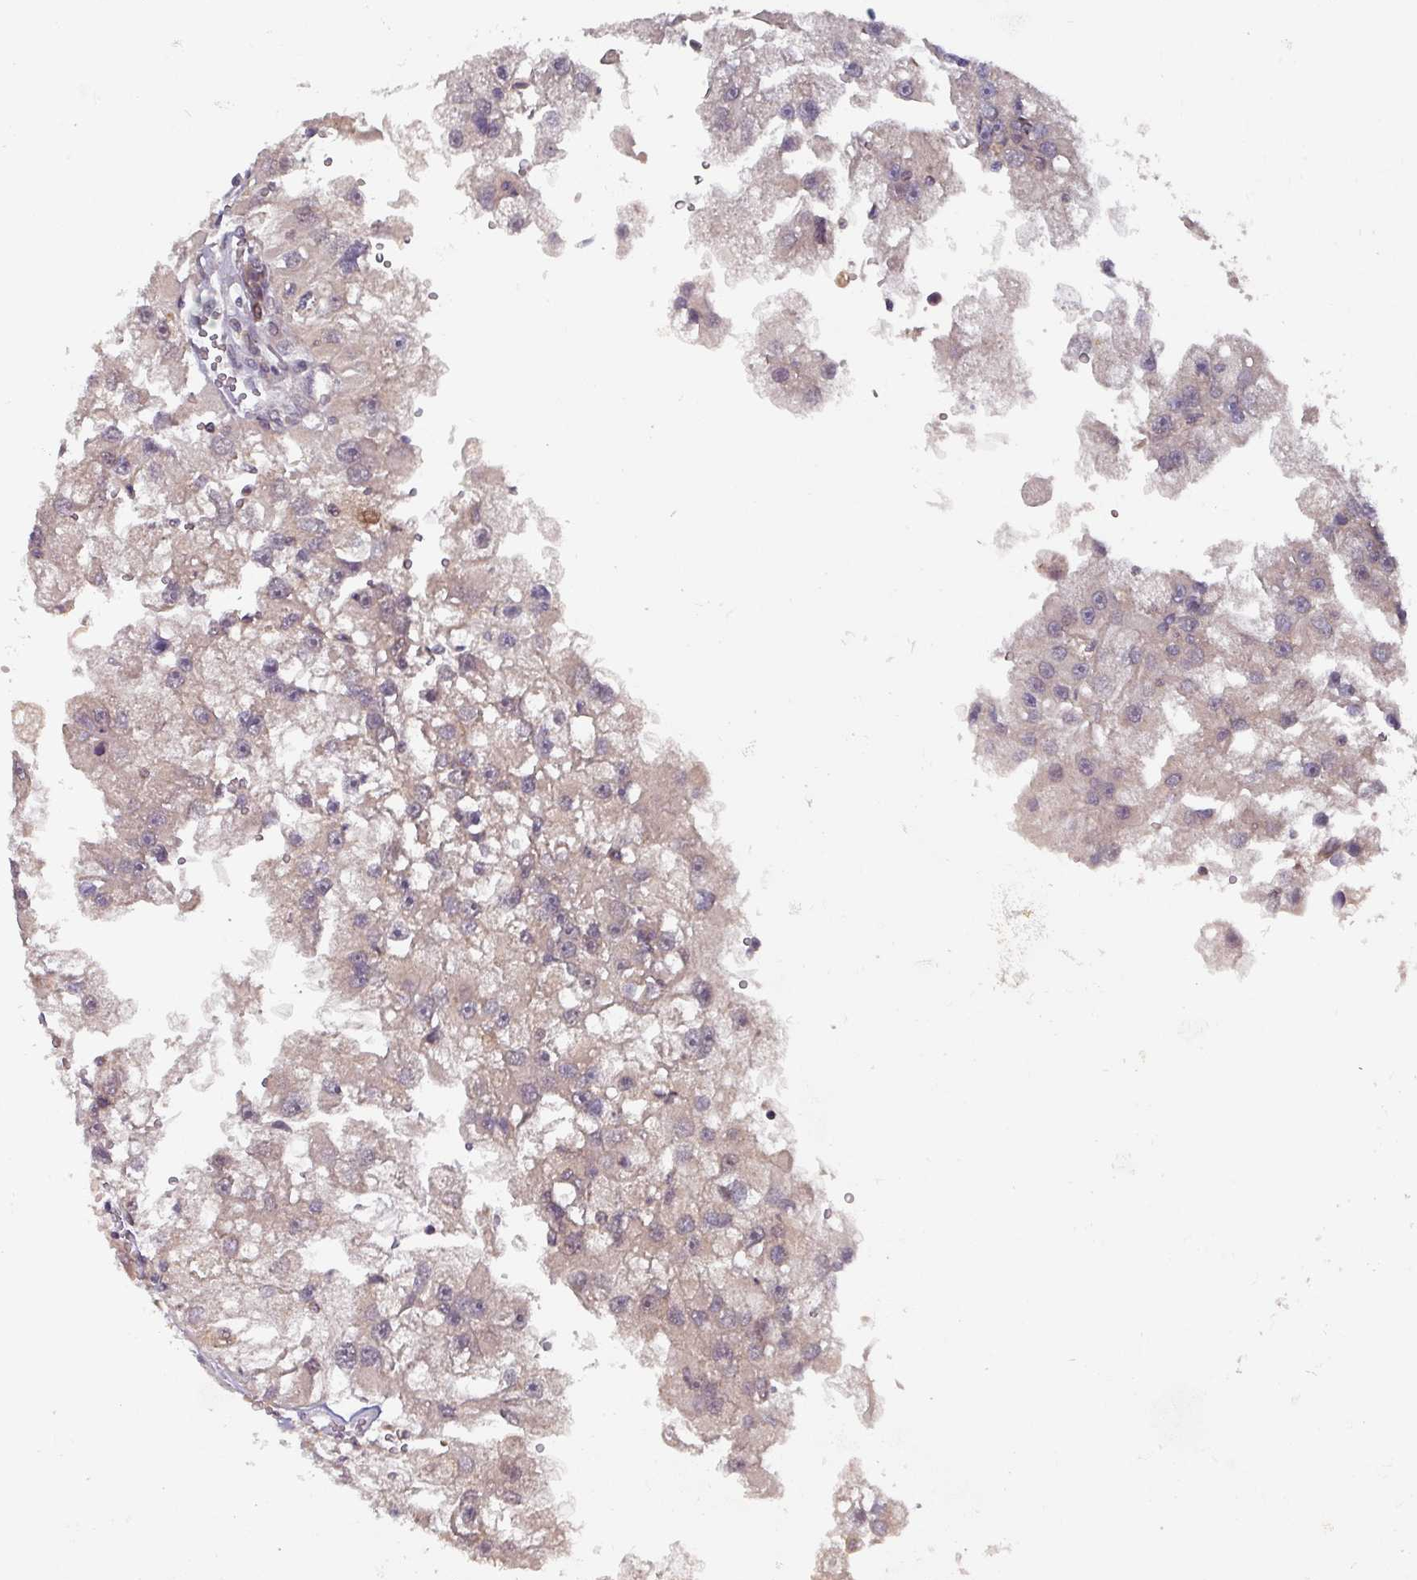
{"staining": {"intensity": "weak", "quantity": ">75%", "location": "cytoplasmic/membranous"}, "tissue": "renal cancer", "cell_type": "Tumor cells", "image_type": "cancer", "snomed": [{"axis": "morphology", "description": "Adenocarcinoma, NOS"}, {"axis": "topography", "description": "Kidney"}], "caption": "Immunohistochemistry of human renal adenocarcinoma displays low levels of weak cytoplasmic/membranous positivity in approximately >75% of tumor cells.", "gene": "PRRX1", "patient": {"sex": "male", "age": 63}}